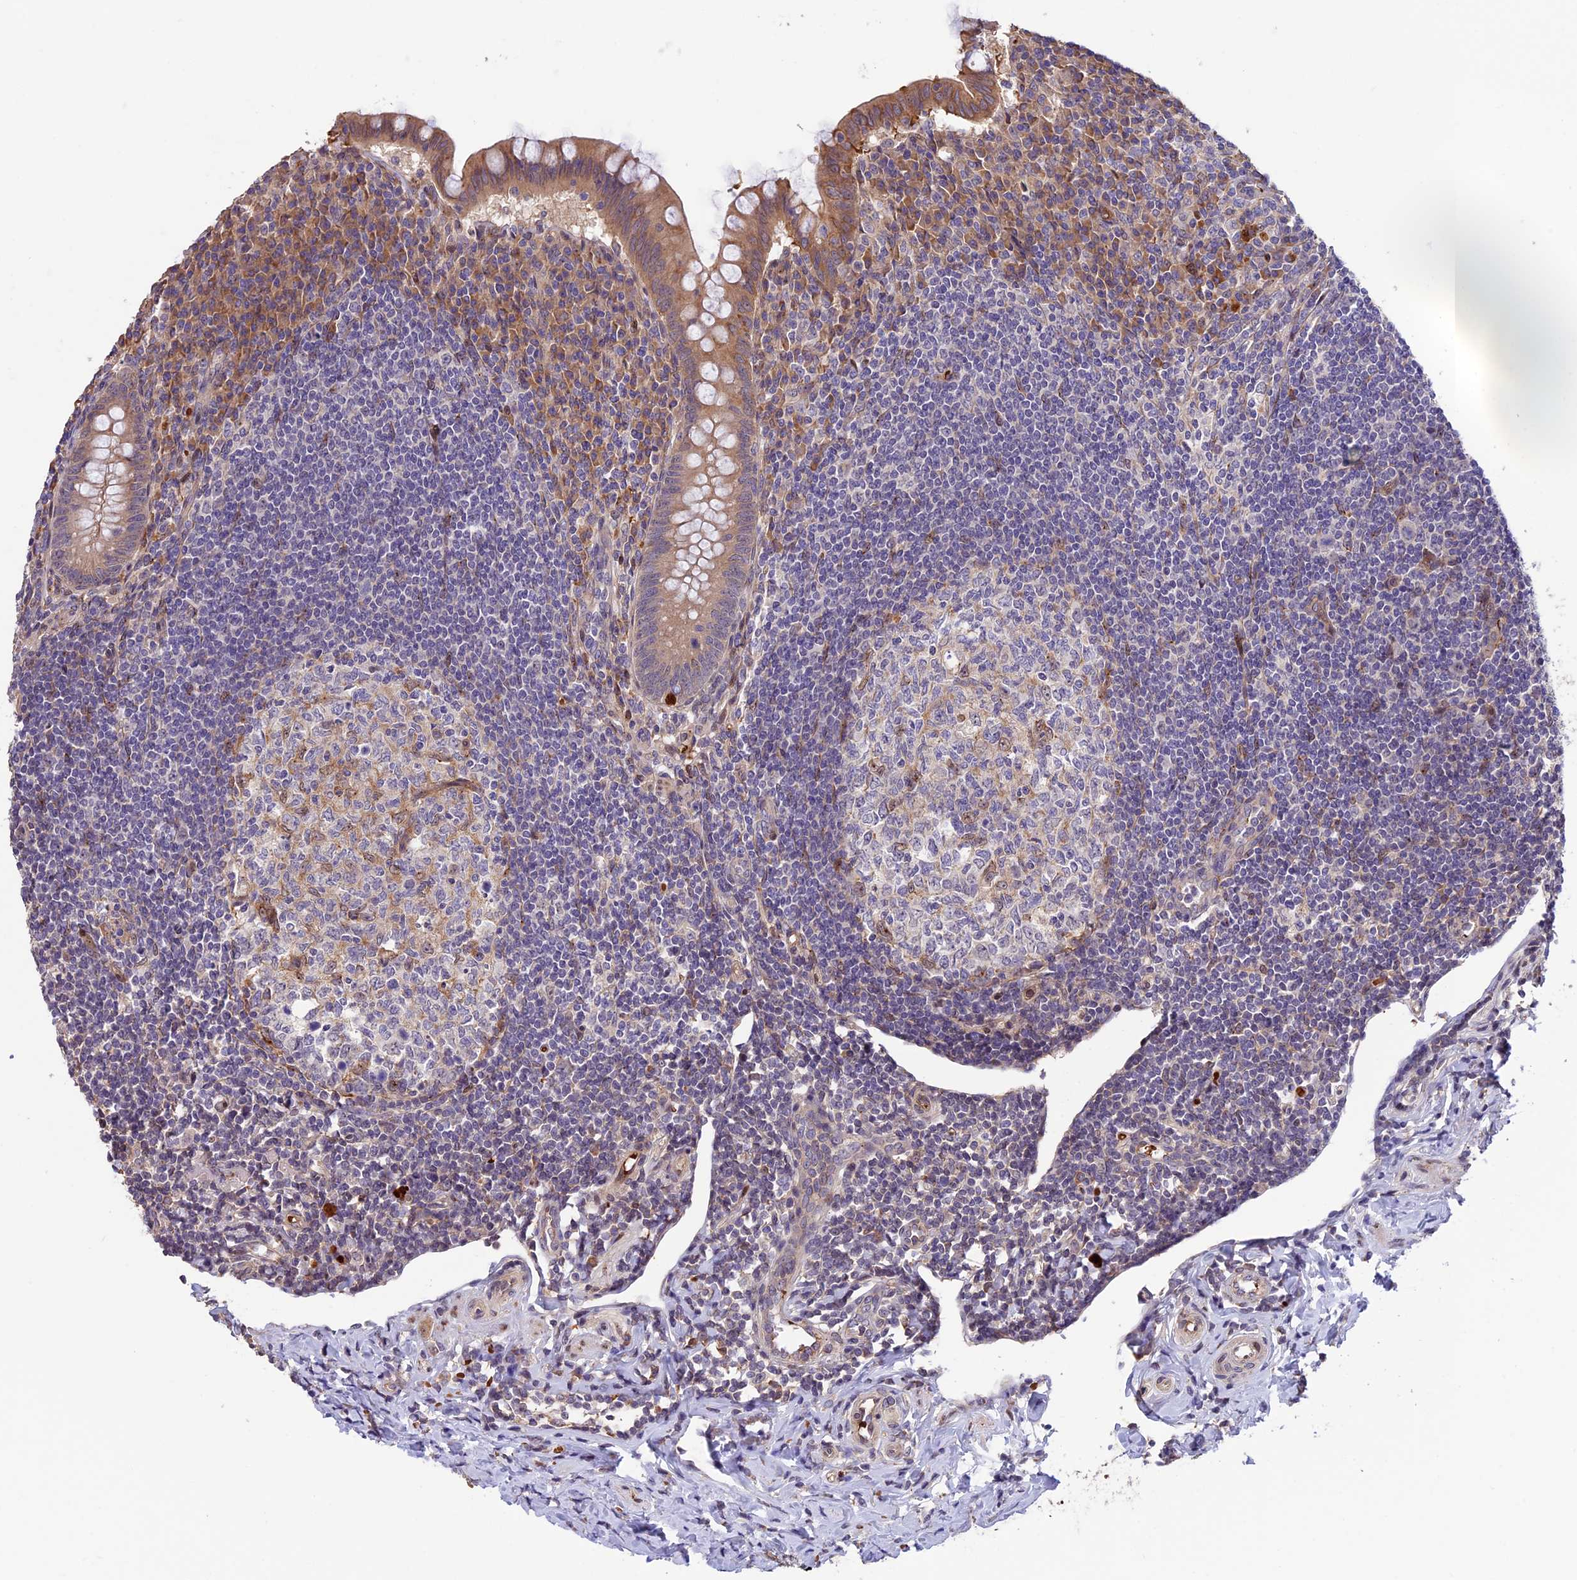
{"staining": {"intensity": "moderate", "quantity": ">75%", "location": "cytoplasmic/membranous"}, "tissue": "appendix", "cell_type": "Glandular cells", "image_type": "normal", "snomed": [{"axis": "morphology", "description": "Normal tissue, NOS"}, {"axis": "topography", "description": "Appendix"}], "caption": "IHC photomicrograph of unremarkable appendix stained for a protein (brown), which displays medium levels of moderate cytoplasmic/membranous positivity in about >75% of glandular cells.", "gene": "CCDC9B", "patient": {"sex": "female", "age": 33}}